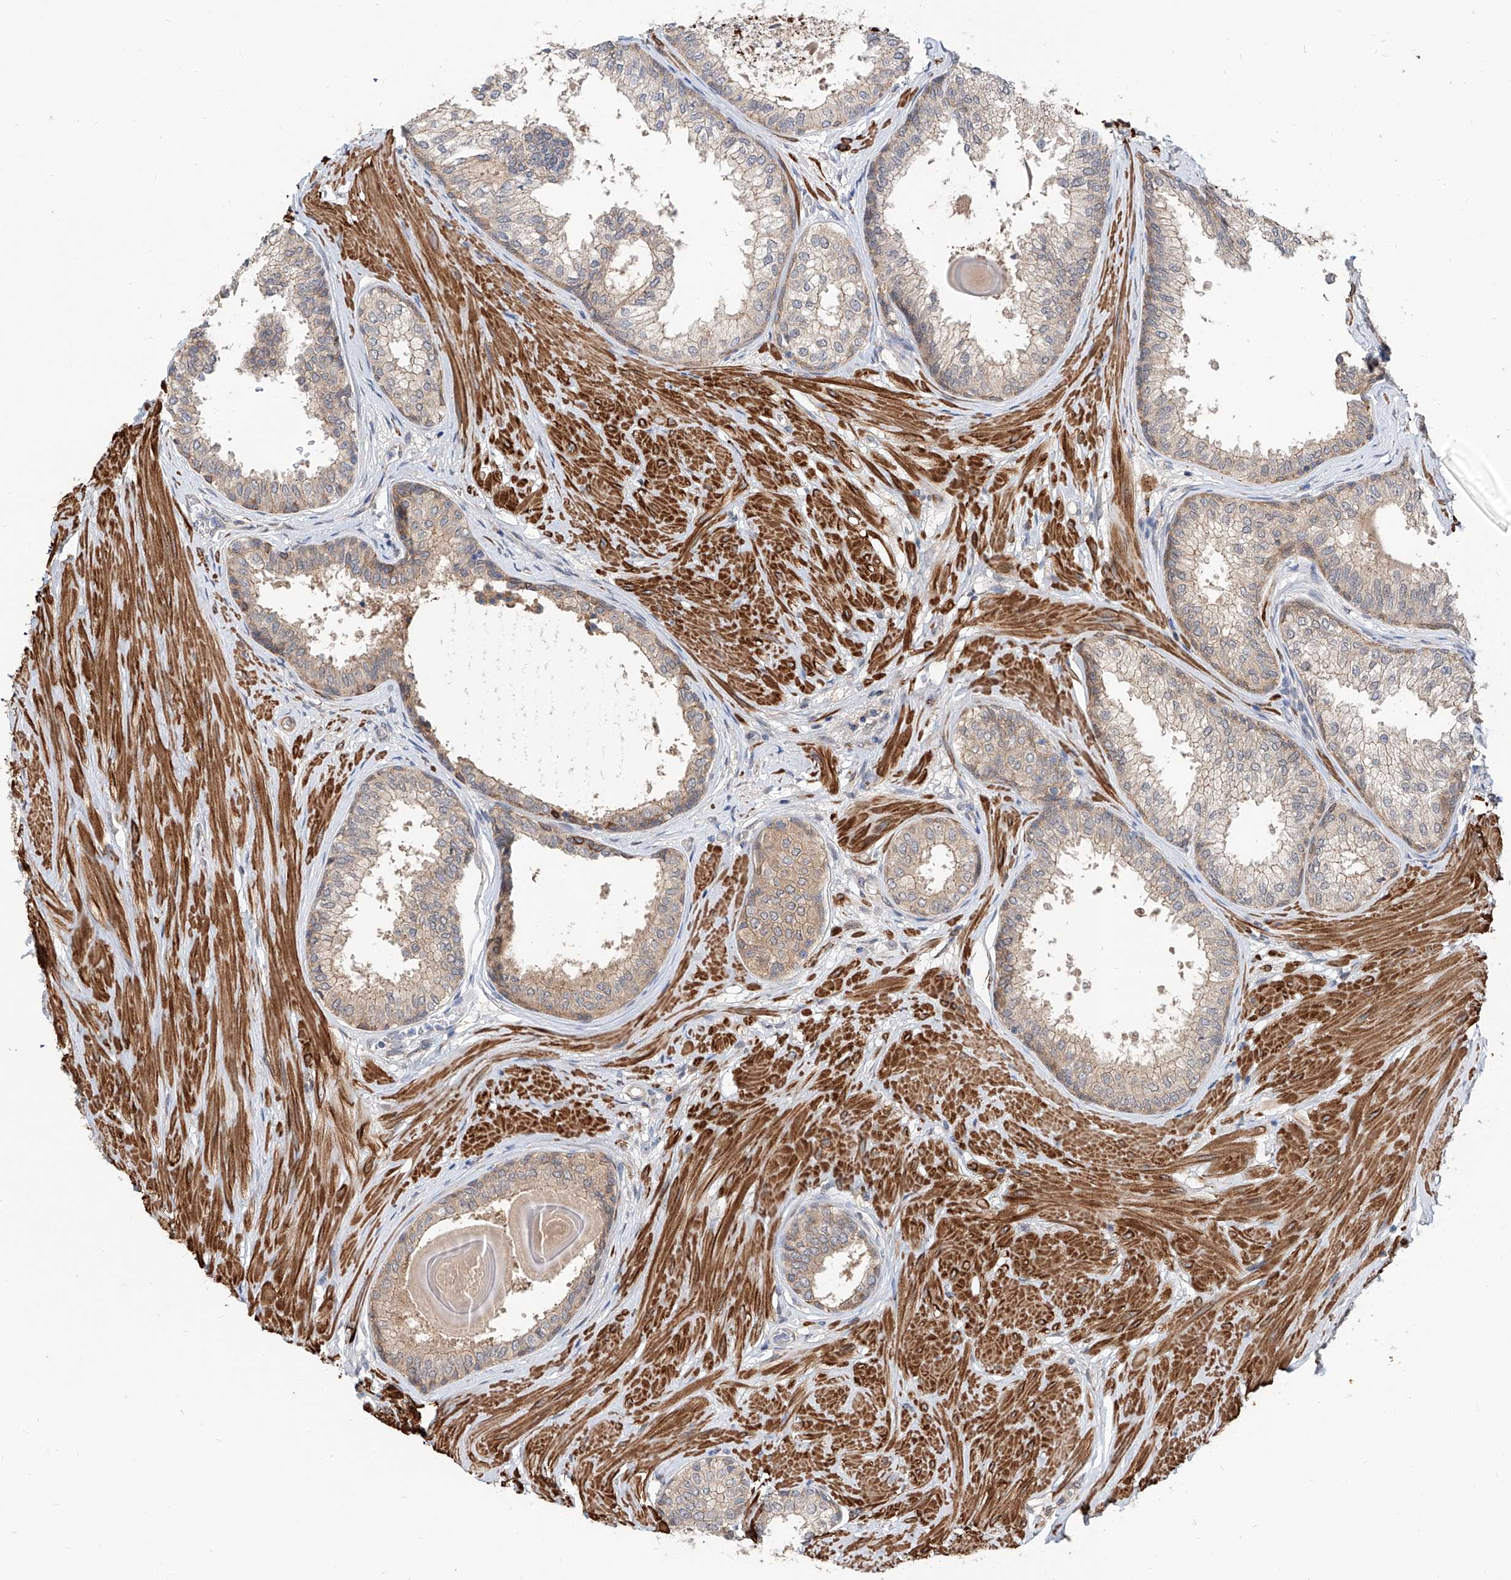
{"staining": {"intensity": "moderate", "quantity": "25%-75%", "location": "cytoplasmic/membranous"}, "tissue": "prostate", "cell_type": "Glandular cells", "image_type": "normal", "snomed": [{"axis": "morphology", "description": "Normal tissue, NOS"}, {"axis": "topography", "description": "Prostate"}], "caption": "Moderate cytoplasmic/membranous positivity for a protein is appreciated in about 25%-75% of glandular cells of benign prostate using immunohistochemistry.", "gene": "MAGEE2", "patient": {"sex": "male", "age": 48}}